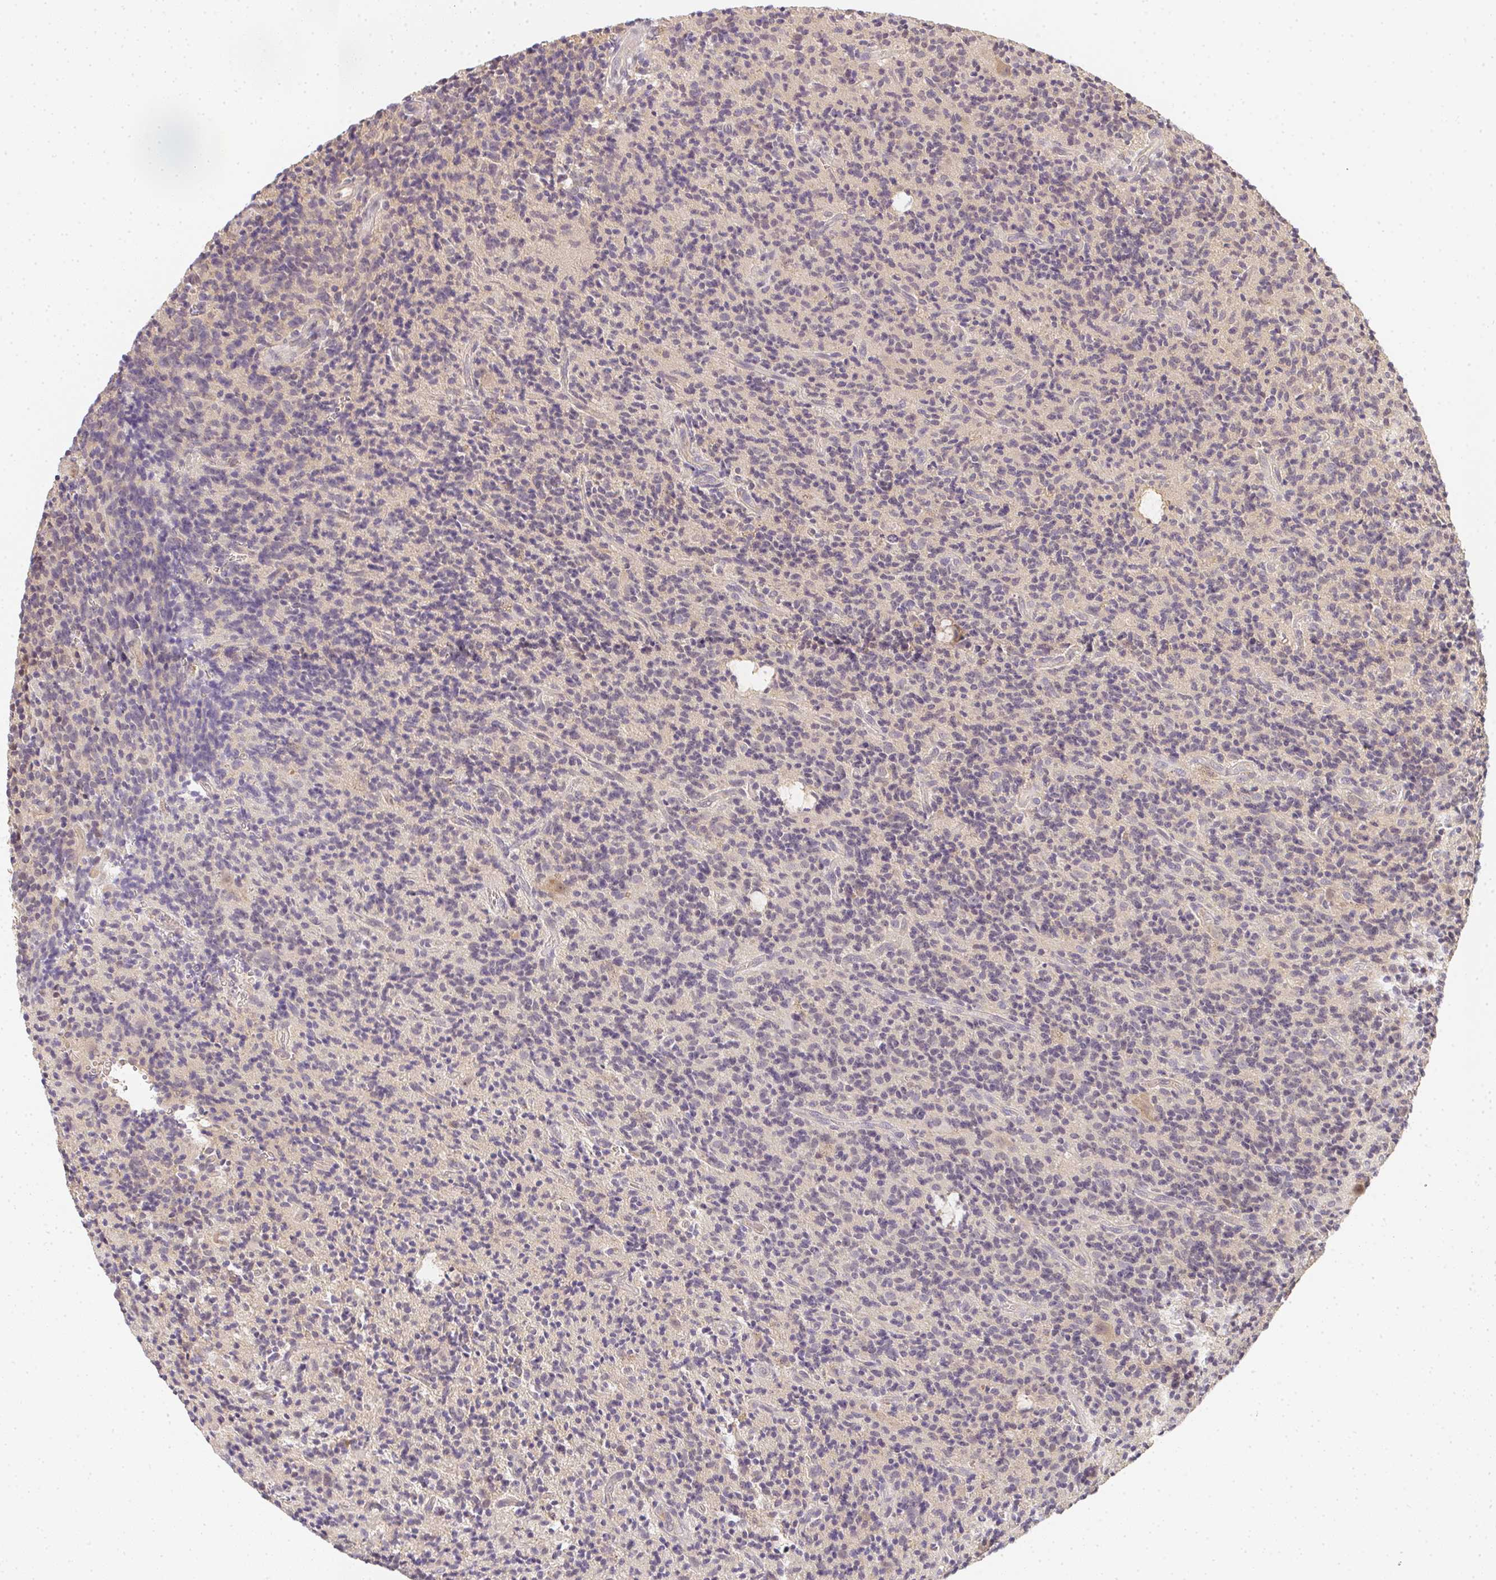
{"staining": {"intensity": "negative", "quantity": "none", "location": "none"}, "tissue": "glioma", "cell_type": "Tumor cells", "image_type": "cancer", "snomed": [{"axis": "morphology", "description": "Glioma, malignant, High grade"}, {"axis": "topography", "description": "Brain"}], "caption": "A histopathology image of malignant glioma (high-grade) stained for a protein demonstrates no brown staining in tumor cells.", "gene": "SLC35B3", "patient": {"sex": "male", "age": 76}}